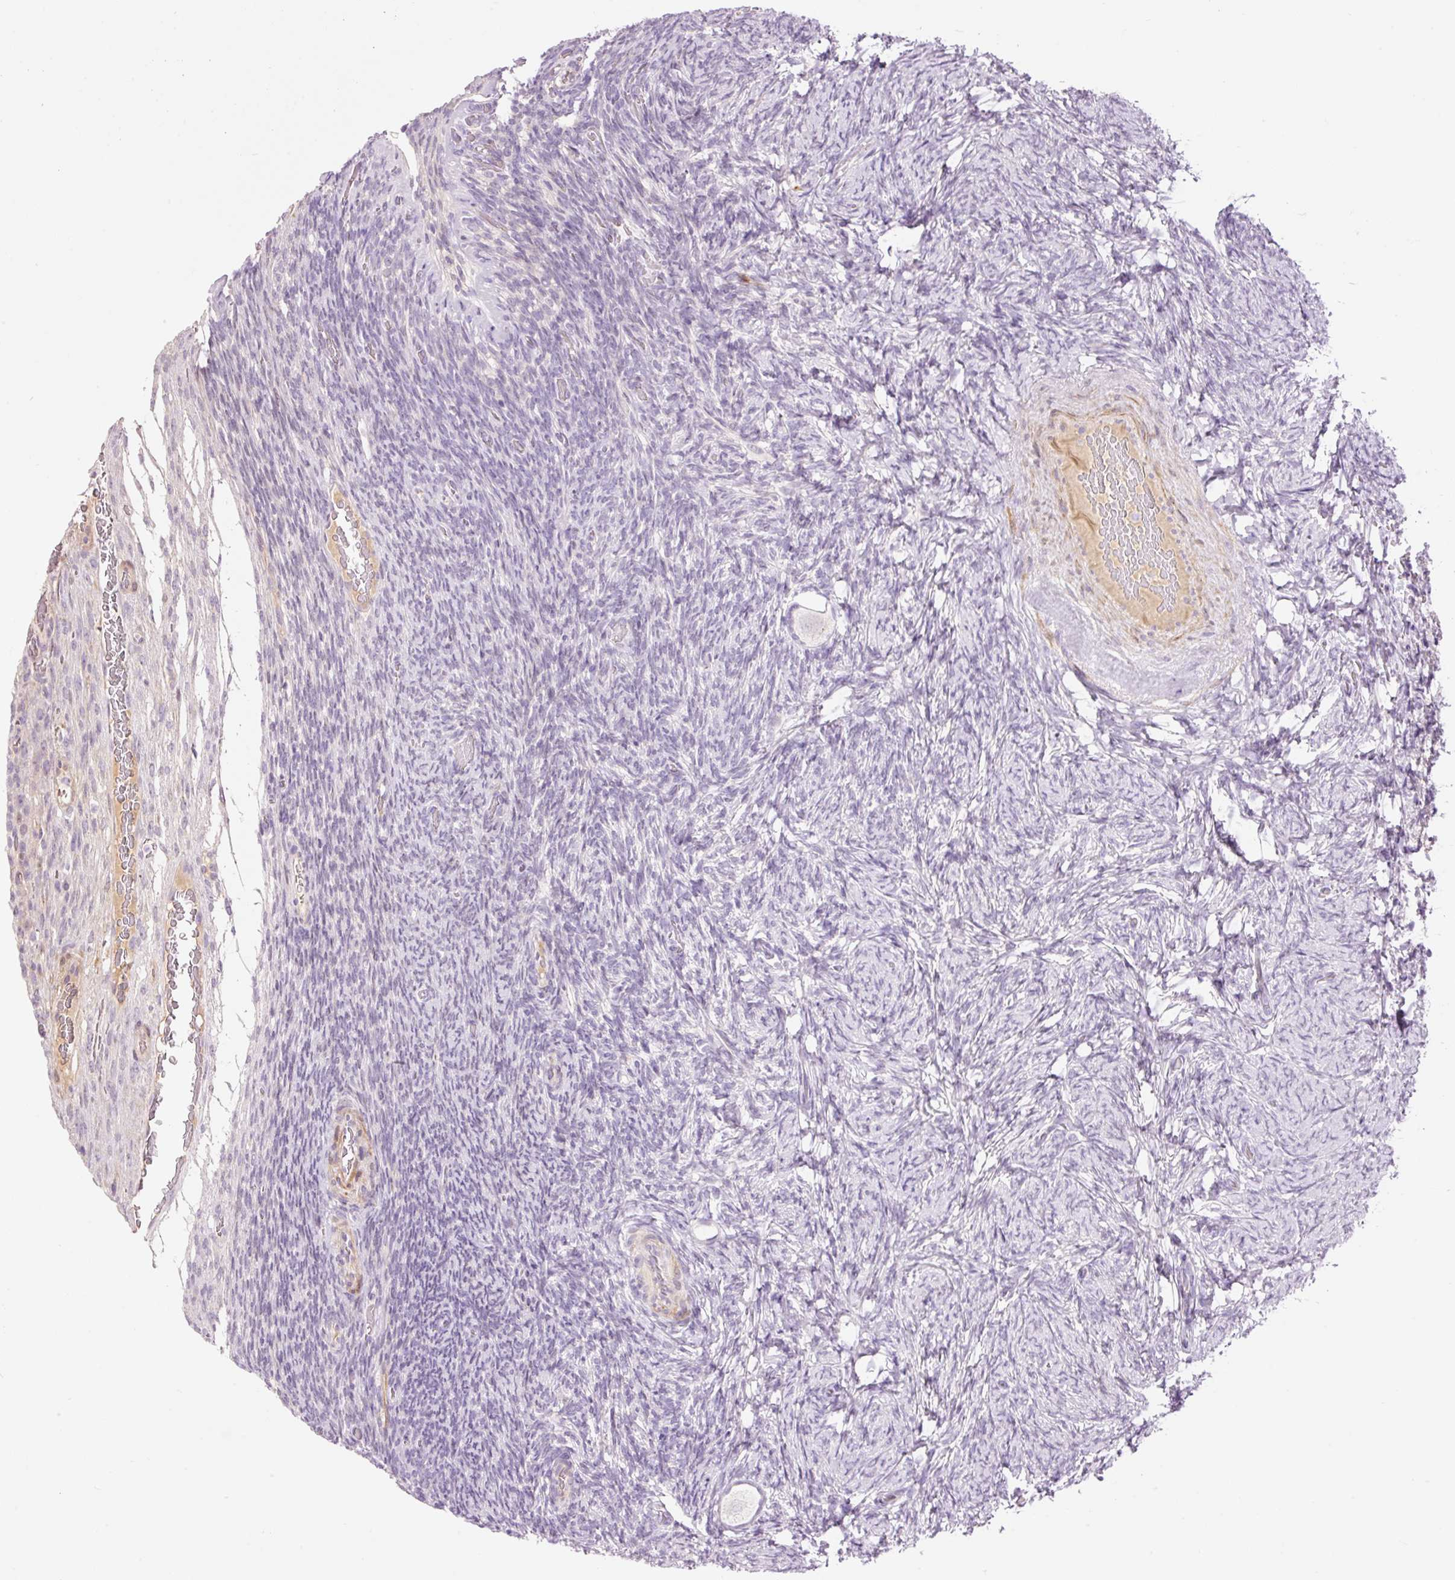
{"staining": {"intensity": "negative", "quantity": "none", "location": "none"}, "tissue": "ovary", "cell_type": "Follicle cells", "image_type": "normal", "snomed": [{"axis": "morphology", "description": "Normal tissue, NOS"}, {"axis": "topography", "description": "Ovary"}], "caption": "This is a image of immunohistochemistry (IHC) staining of unremarkable ovary, which shows no staining in follicle cells.", "gene": "HNF1A", "patient": {"sex": "female", "age": 34}}